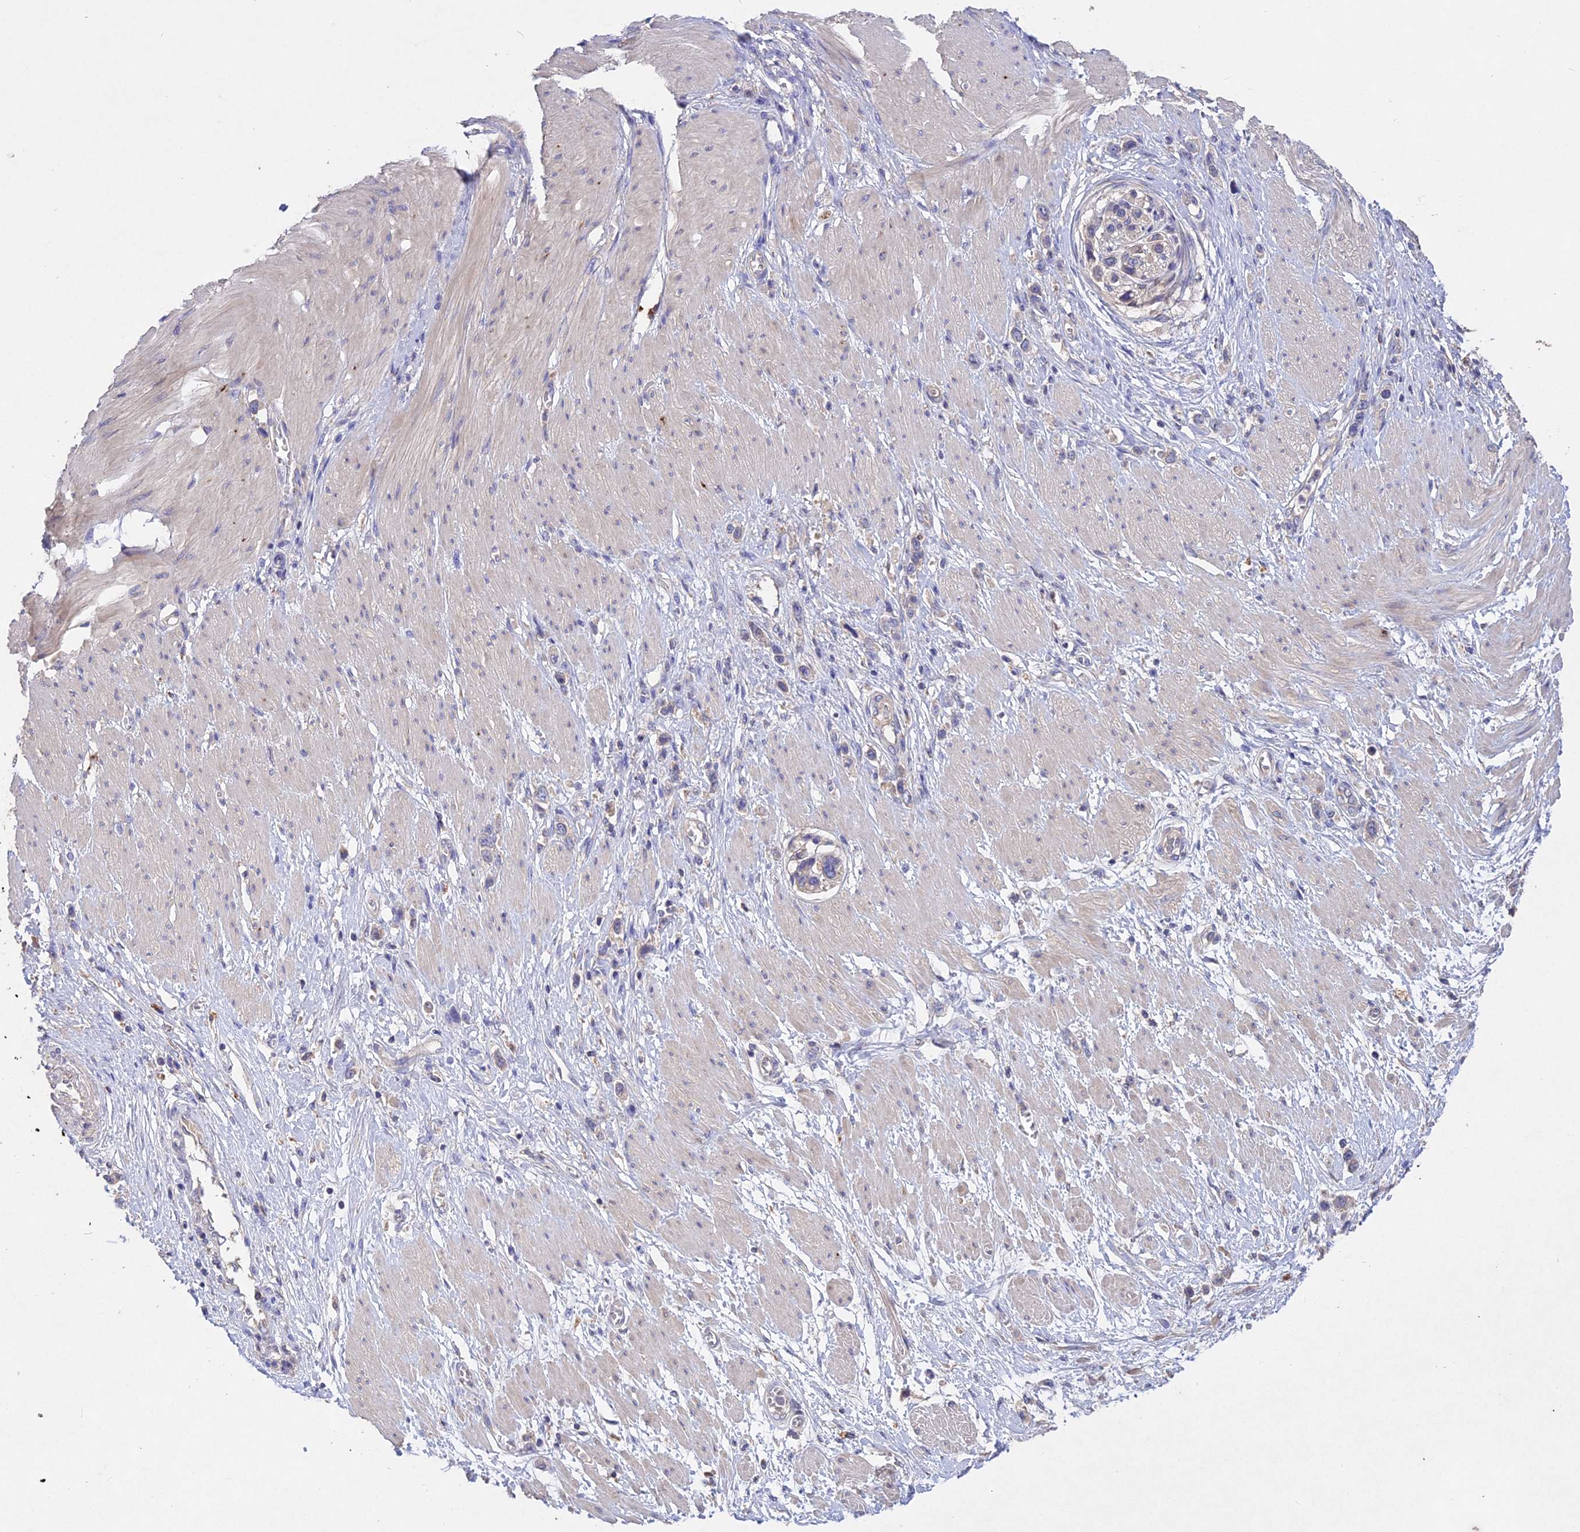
{"staining": {"intensity": "negative", "quantity": "none", "location": "none"}, "tissue": "stomach cancer", "cell_type": "Tumor cells", "image_type": "cancer", "snomed": [{"axis": "morphology", "description": "Normal tissue, NOS"}, {"axis": "morphology", "description": "Adenocarcinoma, NOS"}, {"axis": "topography", "description": "Stomach, upper"}, {"axis": "topography", "description": "Stomach"}], "caption": "Immunohistochemistry micrograph of human stomach adenocarcinoma stained for a protein (brown), which displays no staining in tumor cells. (Stains: DAB IHC with hematoxylin counter stain, Microscopy: brightfield microscopy at high magnification).", "gene": "SLC26A4", "patient": {"sex": "female", "age": 65}}